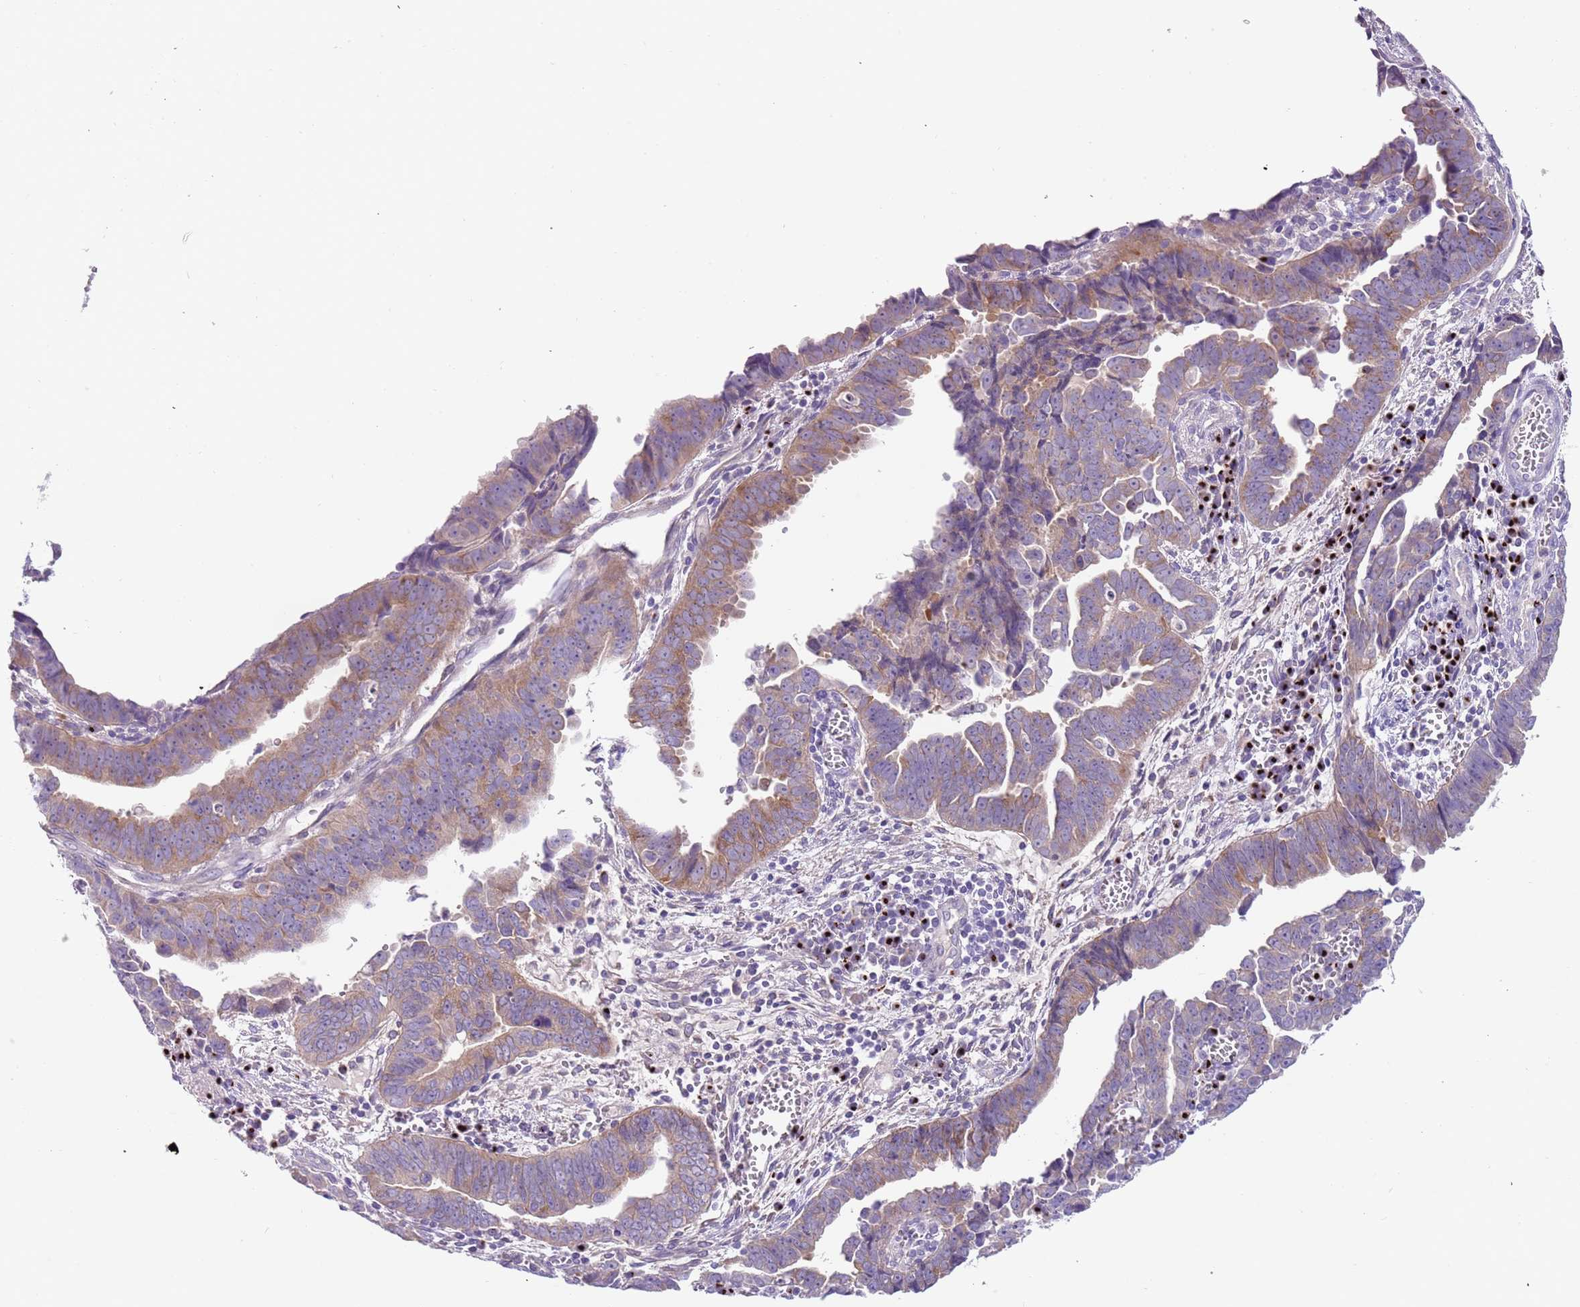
{"staining": {"intensity": "moderate", "quantity": "25%-75%", "location": "cytoplasmic/membranous"}, "tissue": "endometrial cancer", "cell_type": "Tumor cells", "image_type": "cancer", "snomed": [{"axis": "morphology", "description": "Adenocarcinoma, NOS"}, {"axis": "topography", "description": "Endometrium"}], "caption": "Brown immunohistochemical staining in human endometrial cancer (adenocarcinoma) shows moderate cytoplasmic/membranous expression in approximately 25%-75% of tumor cells.", "gene": "C2CD3", "patient": {"sex": "female", "age": 75}}